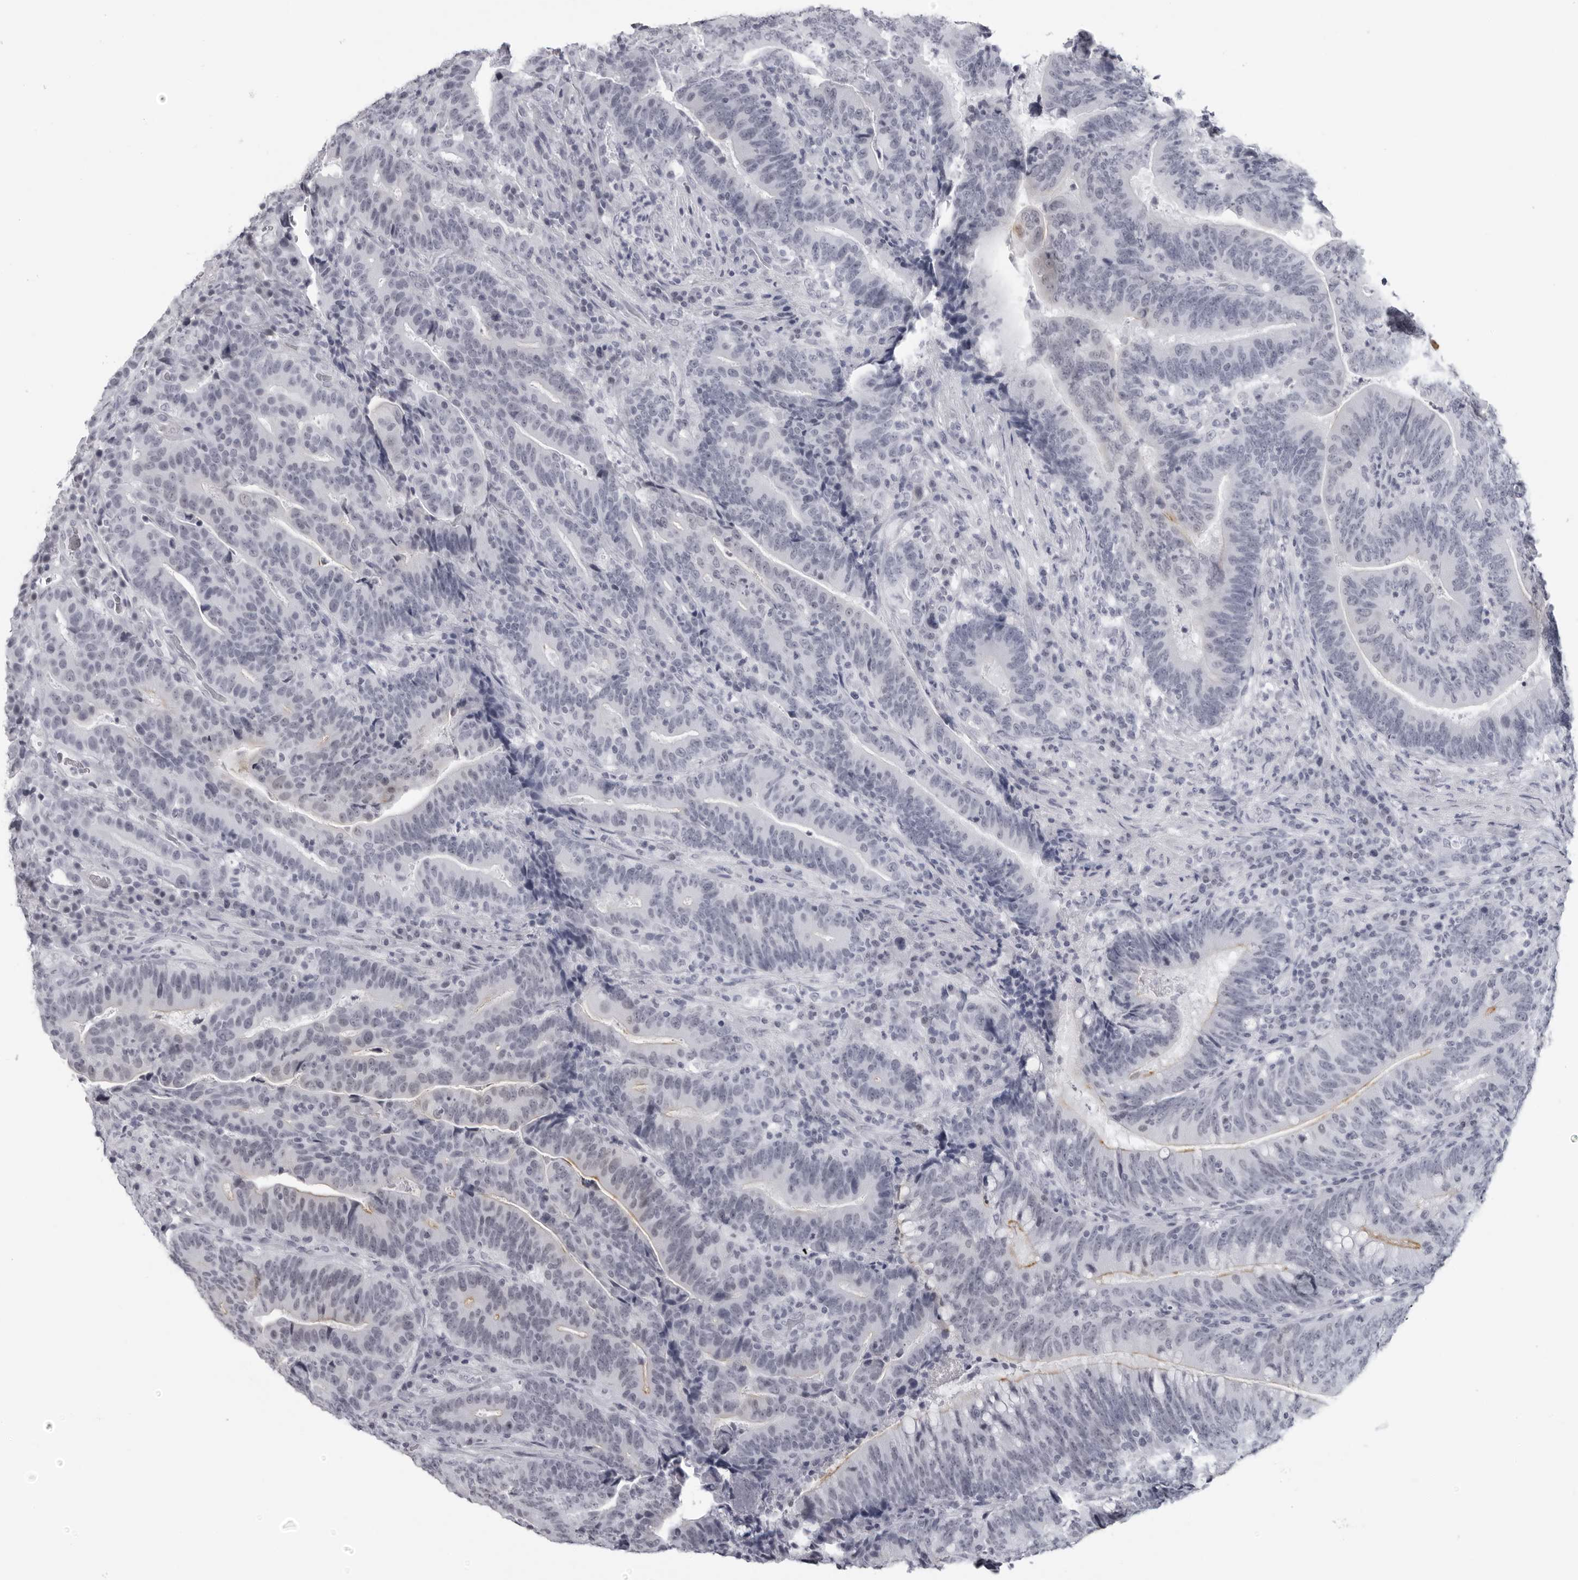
{"staining": {"intensity": "negative", "quantity": "none", "location": "none"}, "tissue": "colorectal cancer", "cell_type": "Tumor cells", "image_type": "cancer", "snomed": [{"axis": "morphology", "description": "Adenocarcinoma, NOS"}, {"axis": "topography", "description": "Colon"}], "caption": "Immunohistochemistry (IHC) of colorectal adenocarcinoma reveals no expression in tumor cells.", "gene": "ESPN", "patient": {"sex": "female", "age": 66}}